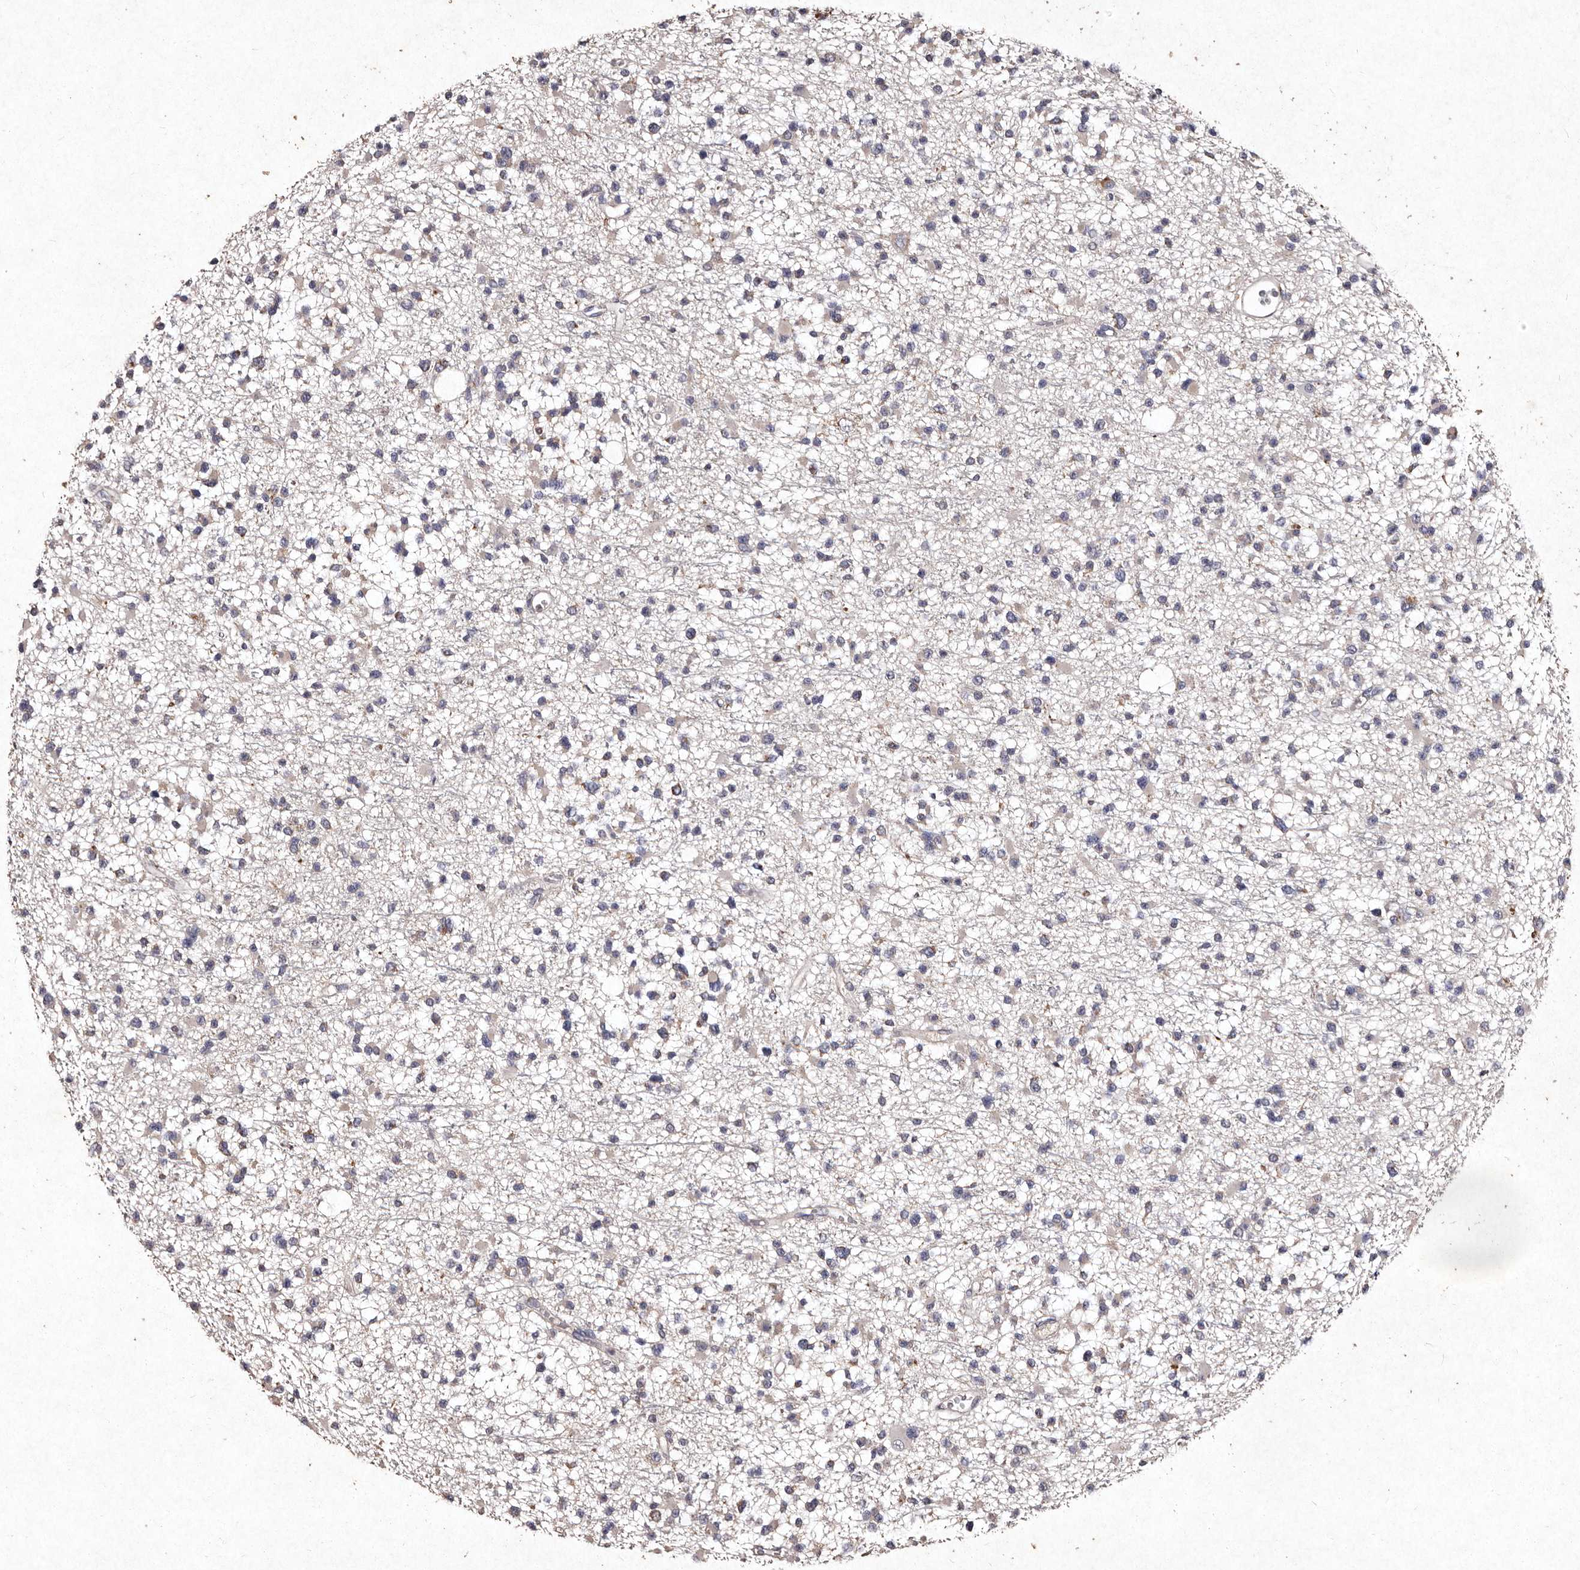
{"staining": {"intensity": "negative", "quantity": "none", "location": "none"}, "tissue": "glioma", "cell_type": "Tumor cells", "image_type": "cancer", "snomed": [{"axis": "morphology", "description": "Glioma, malignant, Low grade"}, {"axis": "topography", "description": "Brain"}], "caption": "A high-resolution micrograph shows immunohistochemistry (IHC) staining of malignant low-grade glioma, which displays no significant staining in tumor cells.", "gene": "TFB1M", "patient": {"sex": "female", "age": 22}}